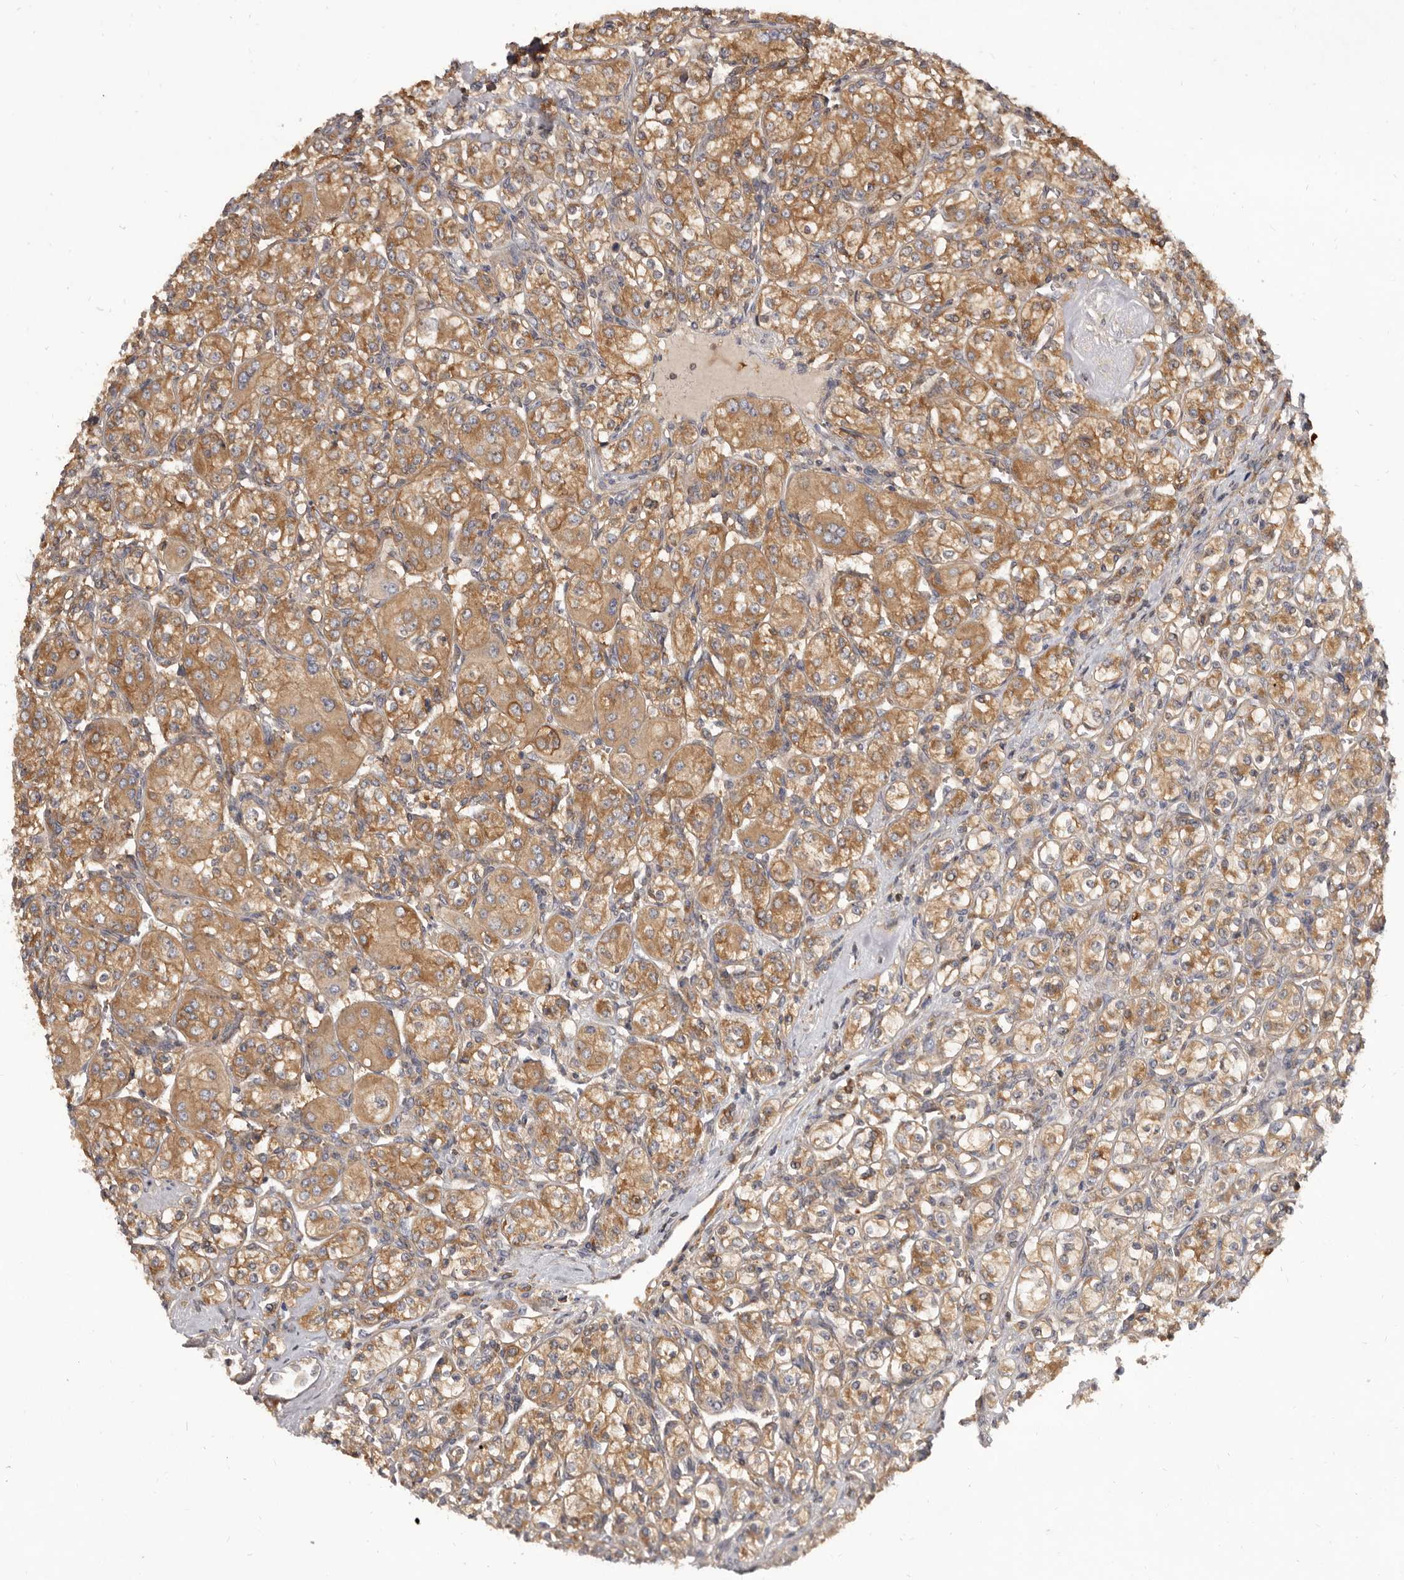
{"staining": {"intensity": "moderate", "quantity": ">75%", "location": "cytoplasmic/membranous"}, "tissue": "renal cancer", "cell_type": "Tumor cells", "image_type": "cancer", "snomed": [{"axis": "morphology", "description": "Adenocarcinoma, NOS"}, {"axis": "topography", "description": "Kidney"}], "caption": "Tumor cells demonstrate medium levels of moderate cytoplasmic/membranous positivity in approximately >75% of cells in human adenocarcinoma (renal). The protein of interest is shown in brown color, while the nuclei are stained blue.", "gene": "ADAMTS20", "patient": {"sex": "male", "age": 77}}